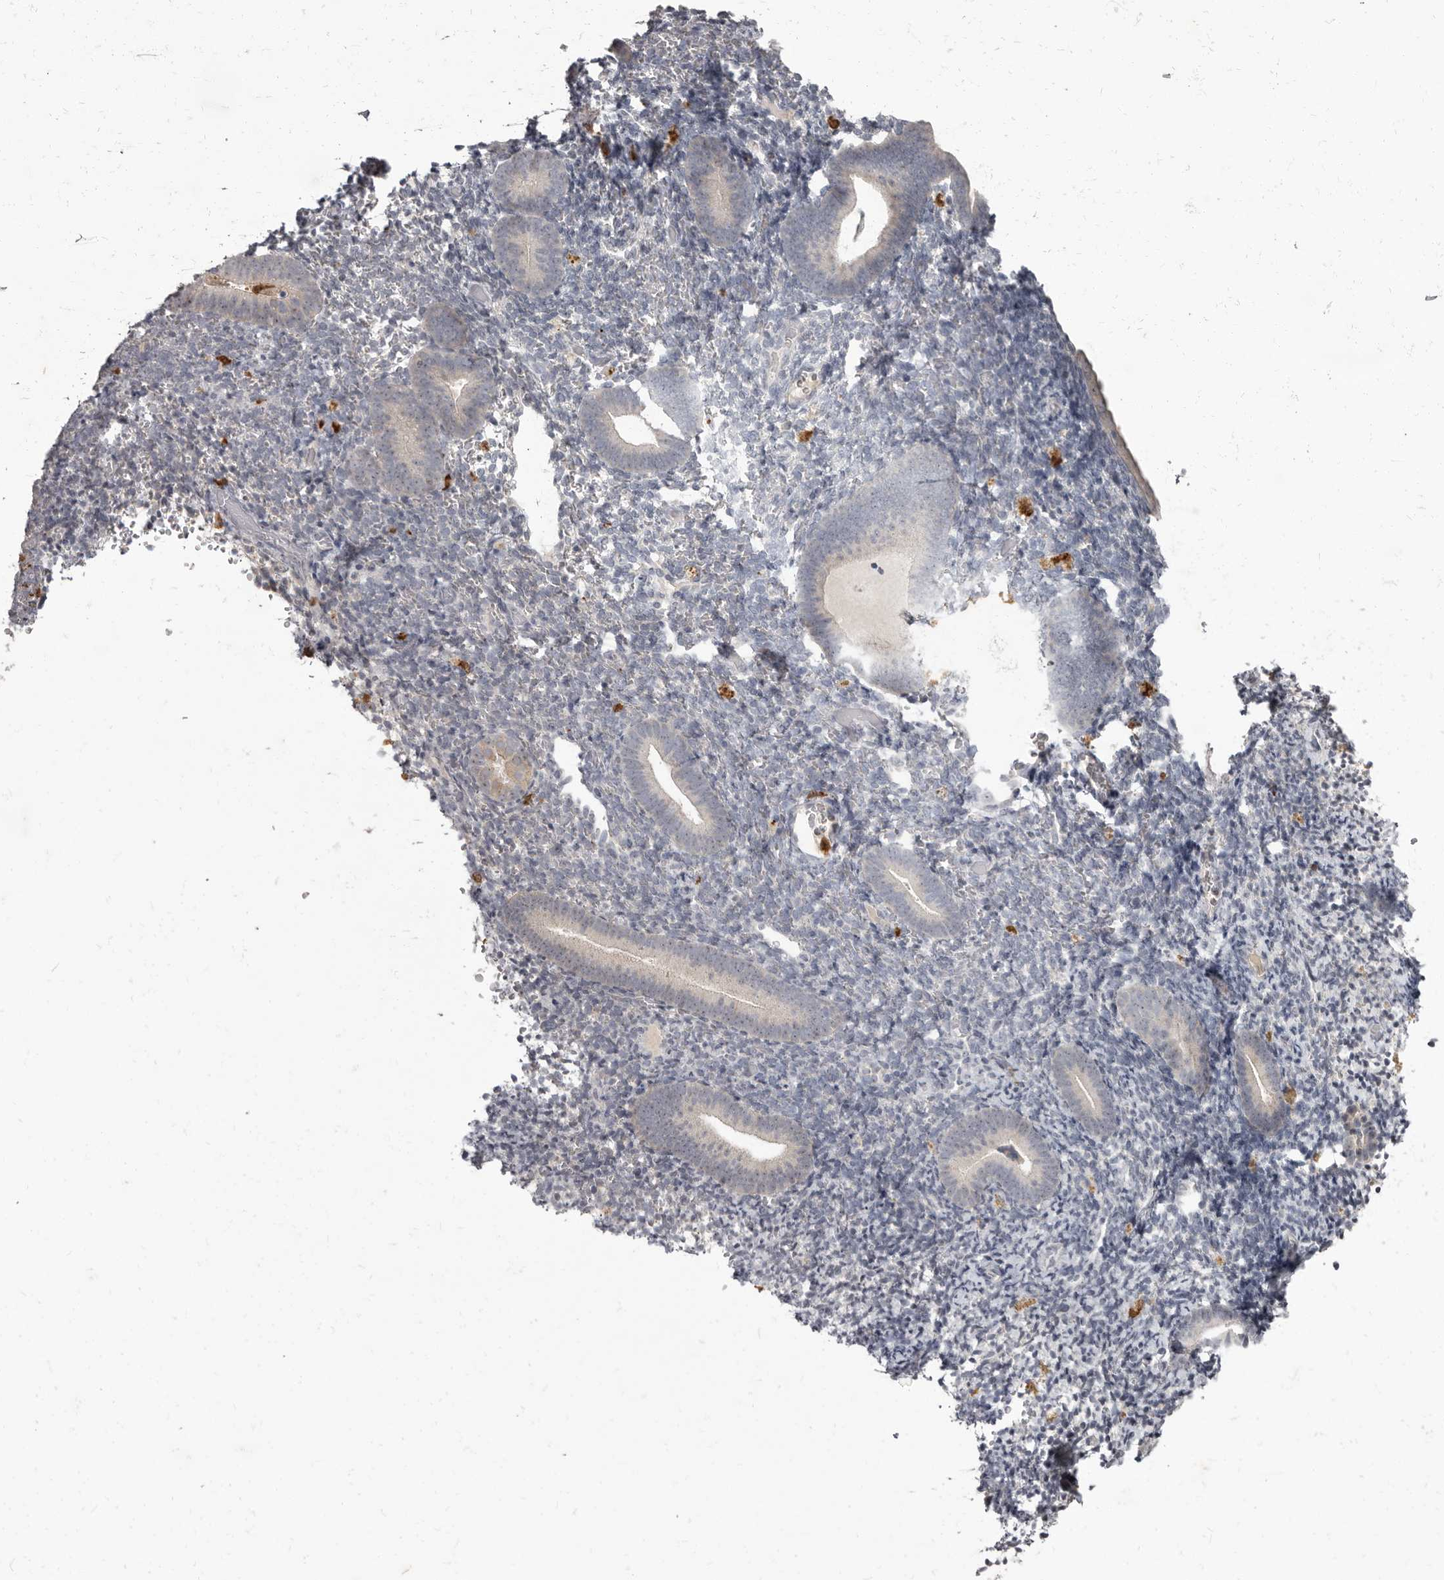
{"staining": {"intensity": "negative", "quantity": "none", "location": "none"}, "tissue": "endometrium", "cell_type": "Cells in endometrial stroma", "image_type": "normal", "snomed": [{"axis": "morphology", "description": "Normal tissue, NOS"}, {"axis": "topography", "description": "Endometrium"}], "caption": "There is no significant expression in cells in endometrial stroma of endometrium.", "gene": "GPR157", "patient": {"sex": "female", "age": 51}}